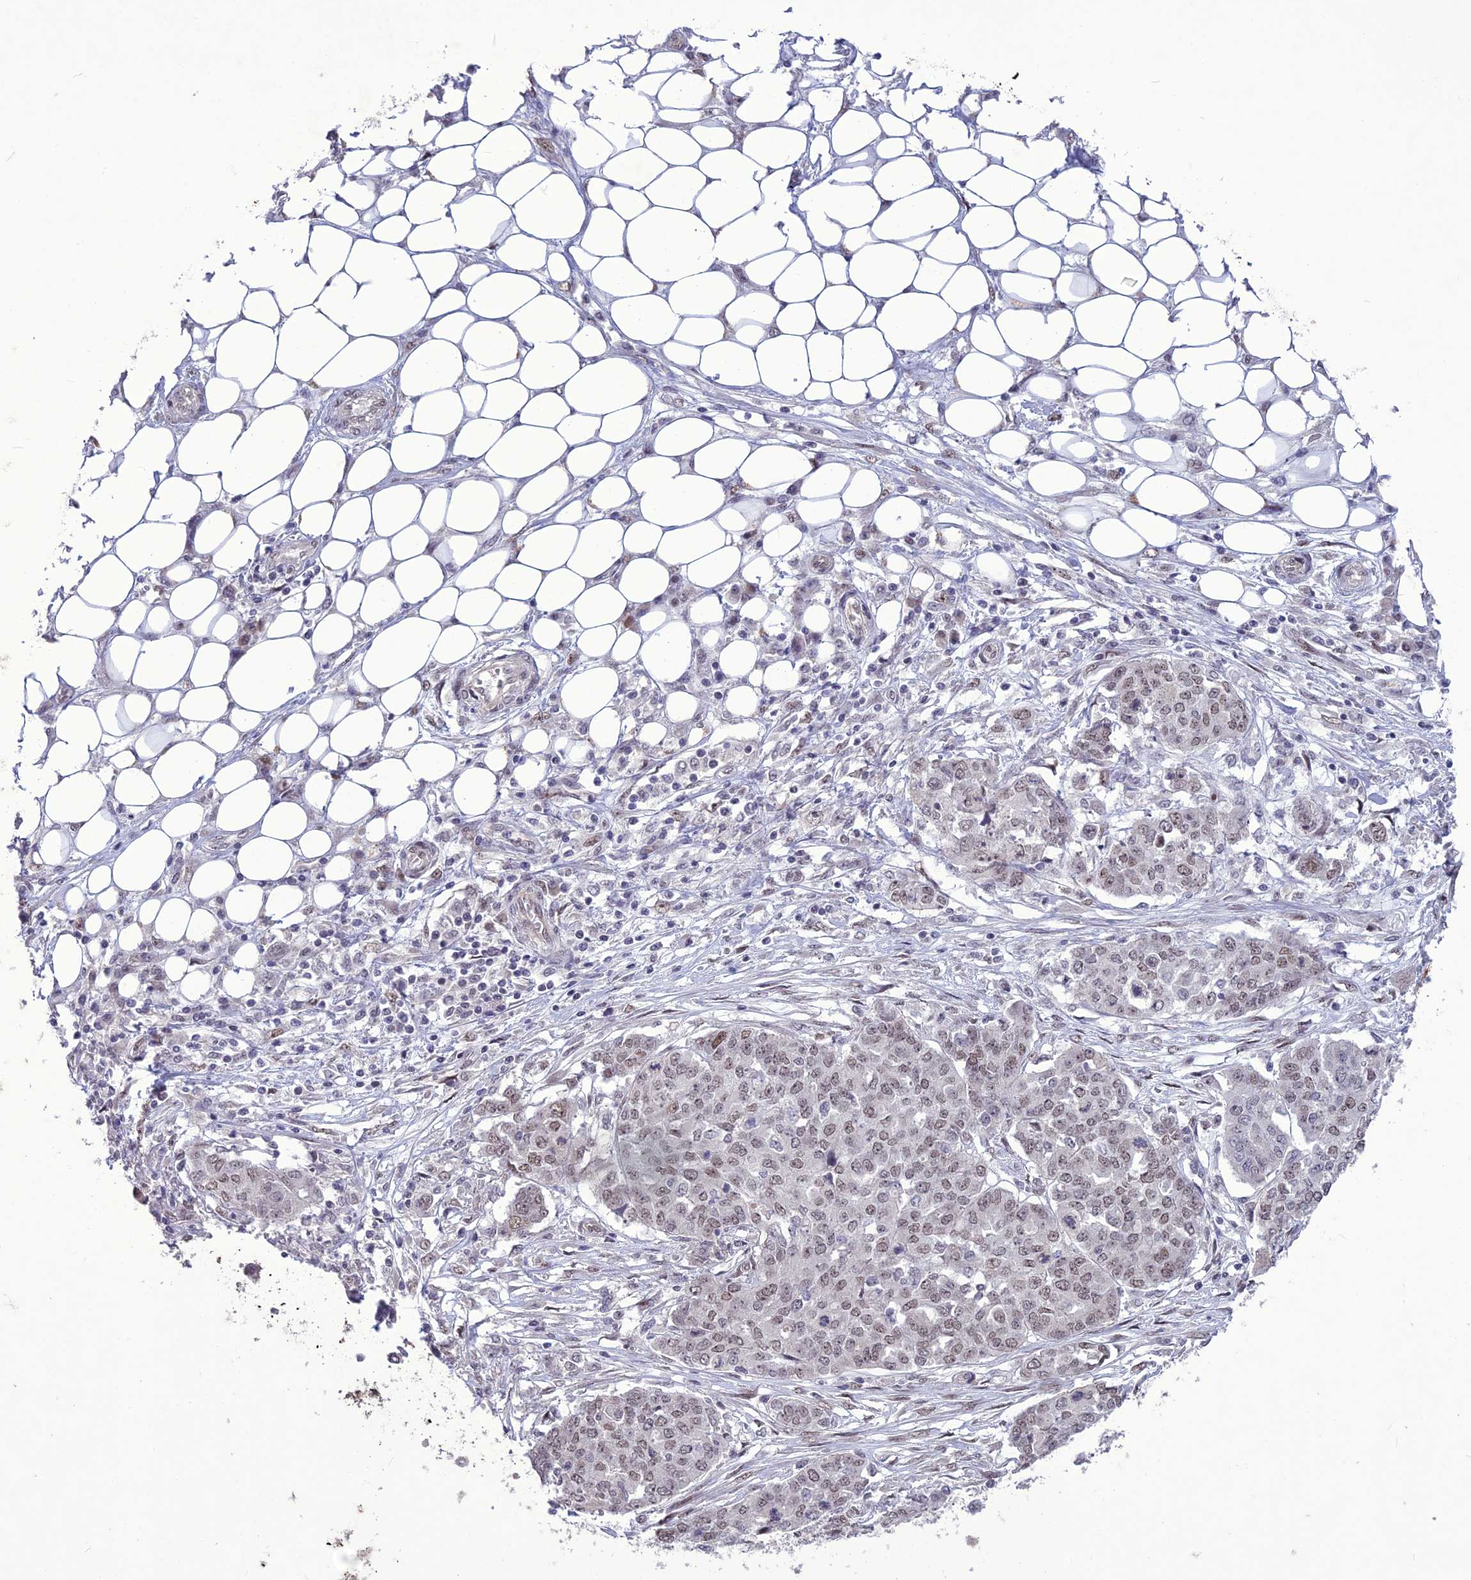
{"staining": {"intensity": "weak", "quantity": ">75%", "location": "nuclear"}, "tissue": "ovarian cancer", "cell_type": "Tumor cells", "image_type": "cancer", "snomed": [{"axis": "morphology", "description": "Cystadenocarcinoma, serous, NOS"}, {"axis": "topography", "description": "Soft tissue"}, {"axis": "topography", "description": "Ovary"}], "caption": "A micrograph of human ovarian serous cystadenocarcinoma stained for a protein exhibits weak nuclear brown staining in tumor cells. The staining was performed using DAB to visualize the protein expression in brown, while the nuclei were stained in blue with hematoxylin (Magnification: 20x).", "gene": "DIS3", "patient": {"sex": "female", "age": 57}}